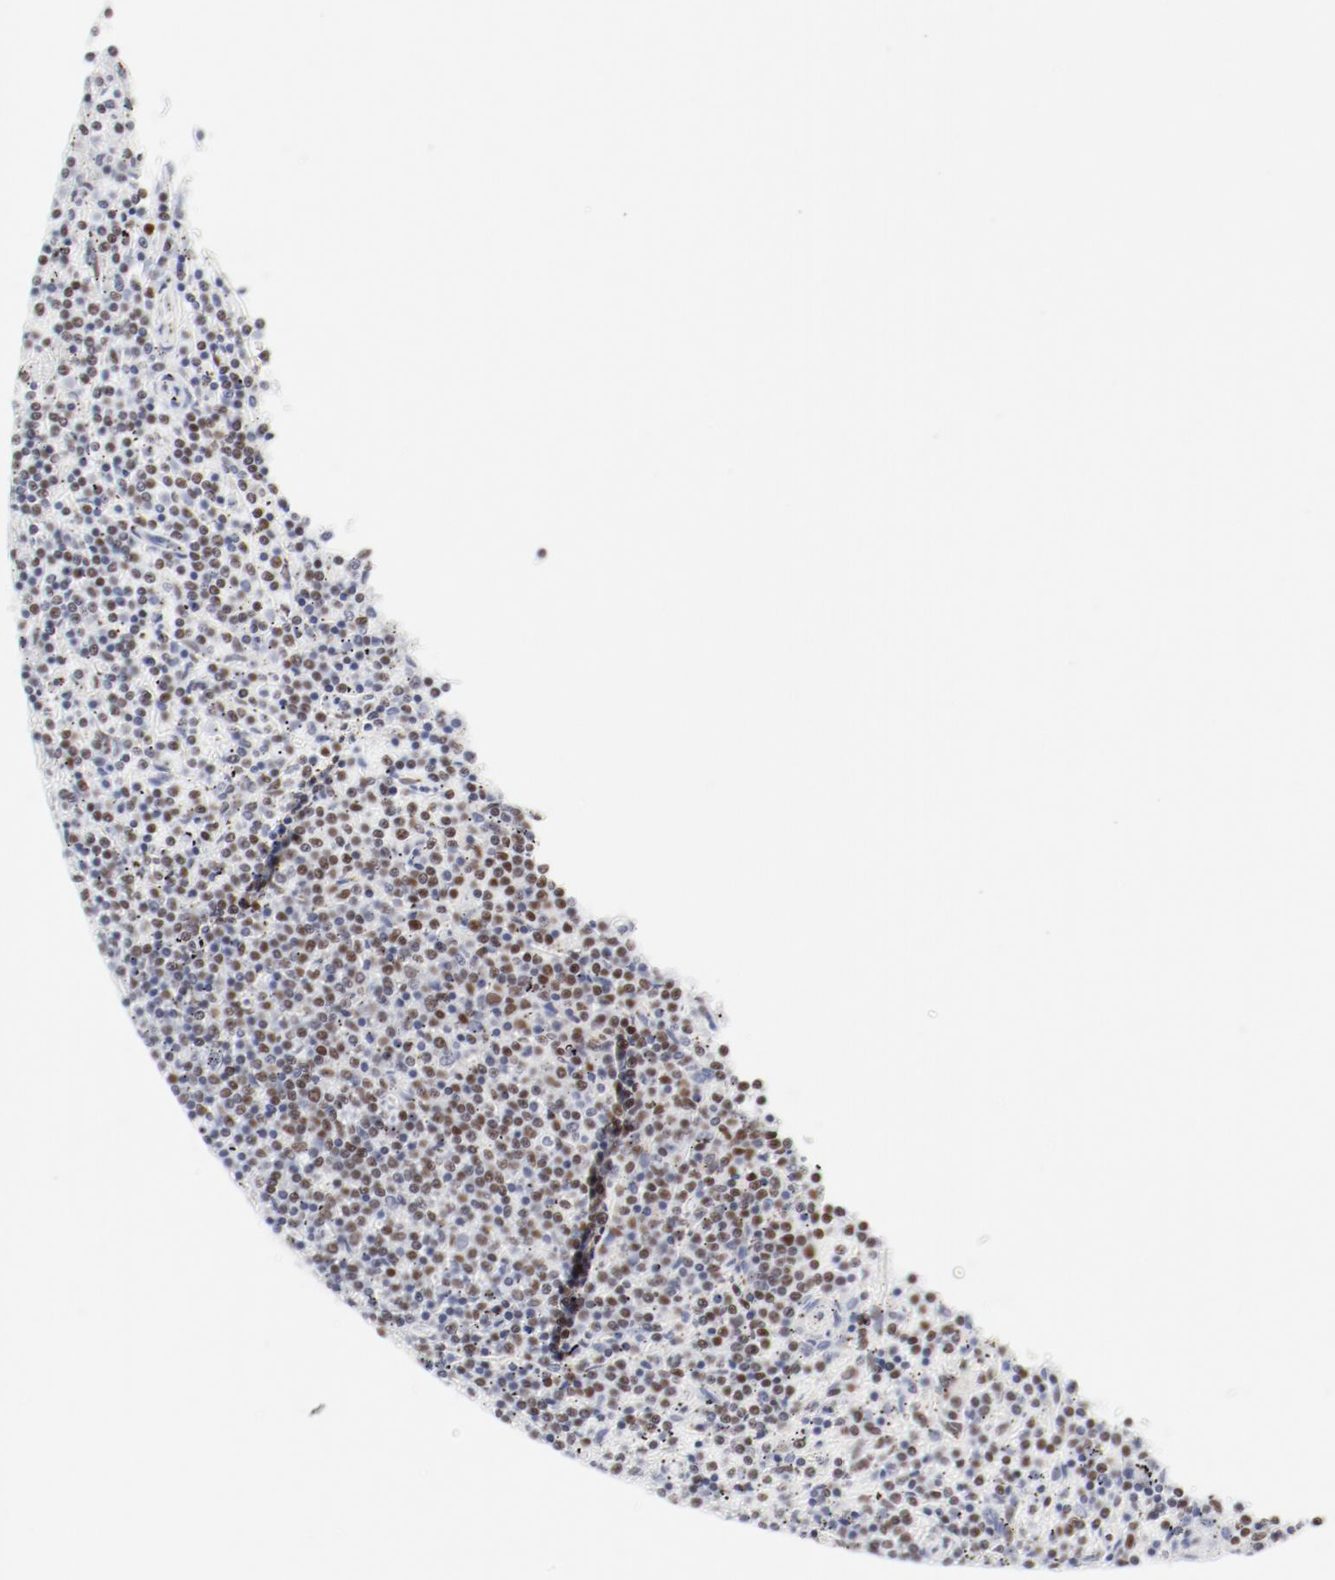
{"staining": {"intensity": "weak", "quantity": "<25%", "location": "nuclear"}, "tissue": "lymphoma", "cell_type": "Tumor cells", "image_type": "cancer", "snomed": [{"axis": "morphology", "description": "Malignant lymphoma, non-Hodgkin's type, Low grade"}, {"axis": "topography", "description": "Spleen"}], "caption": "An immunohistochemistry image of lymphoma is shown. There is no staining in tumor cells of lymphoma.", "gene": "ATF2", "patient": {"sex": "female", "age": 50}}